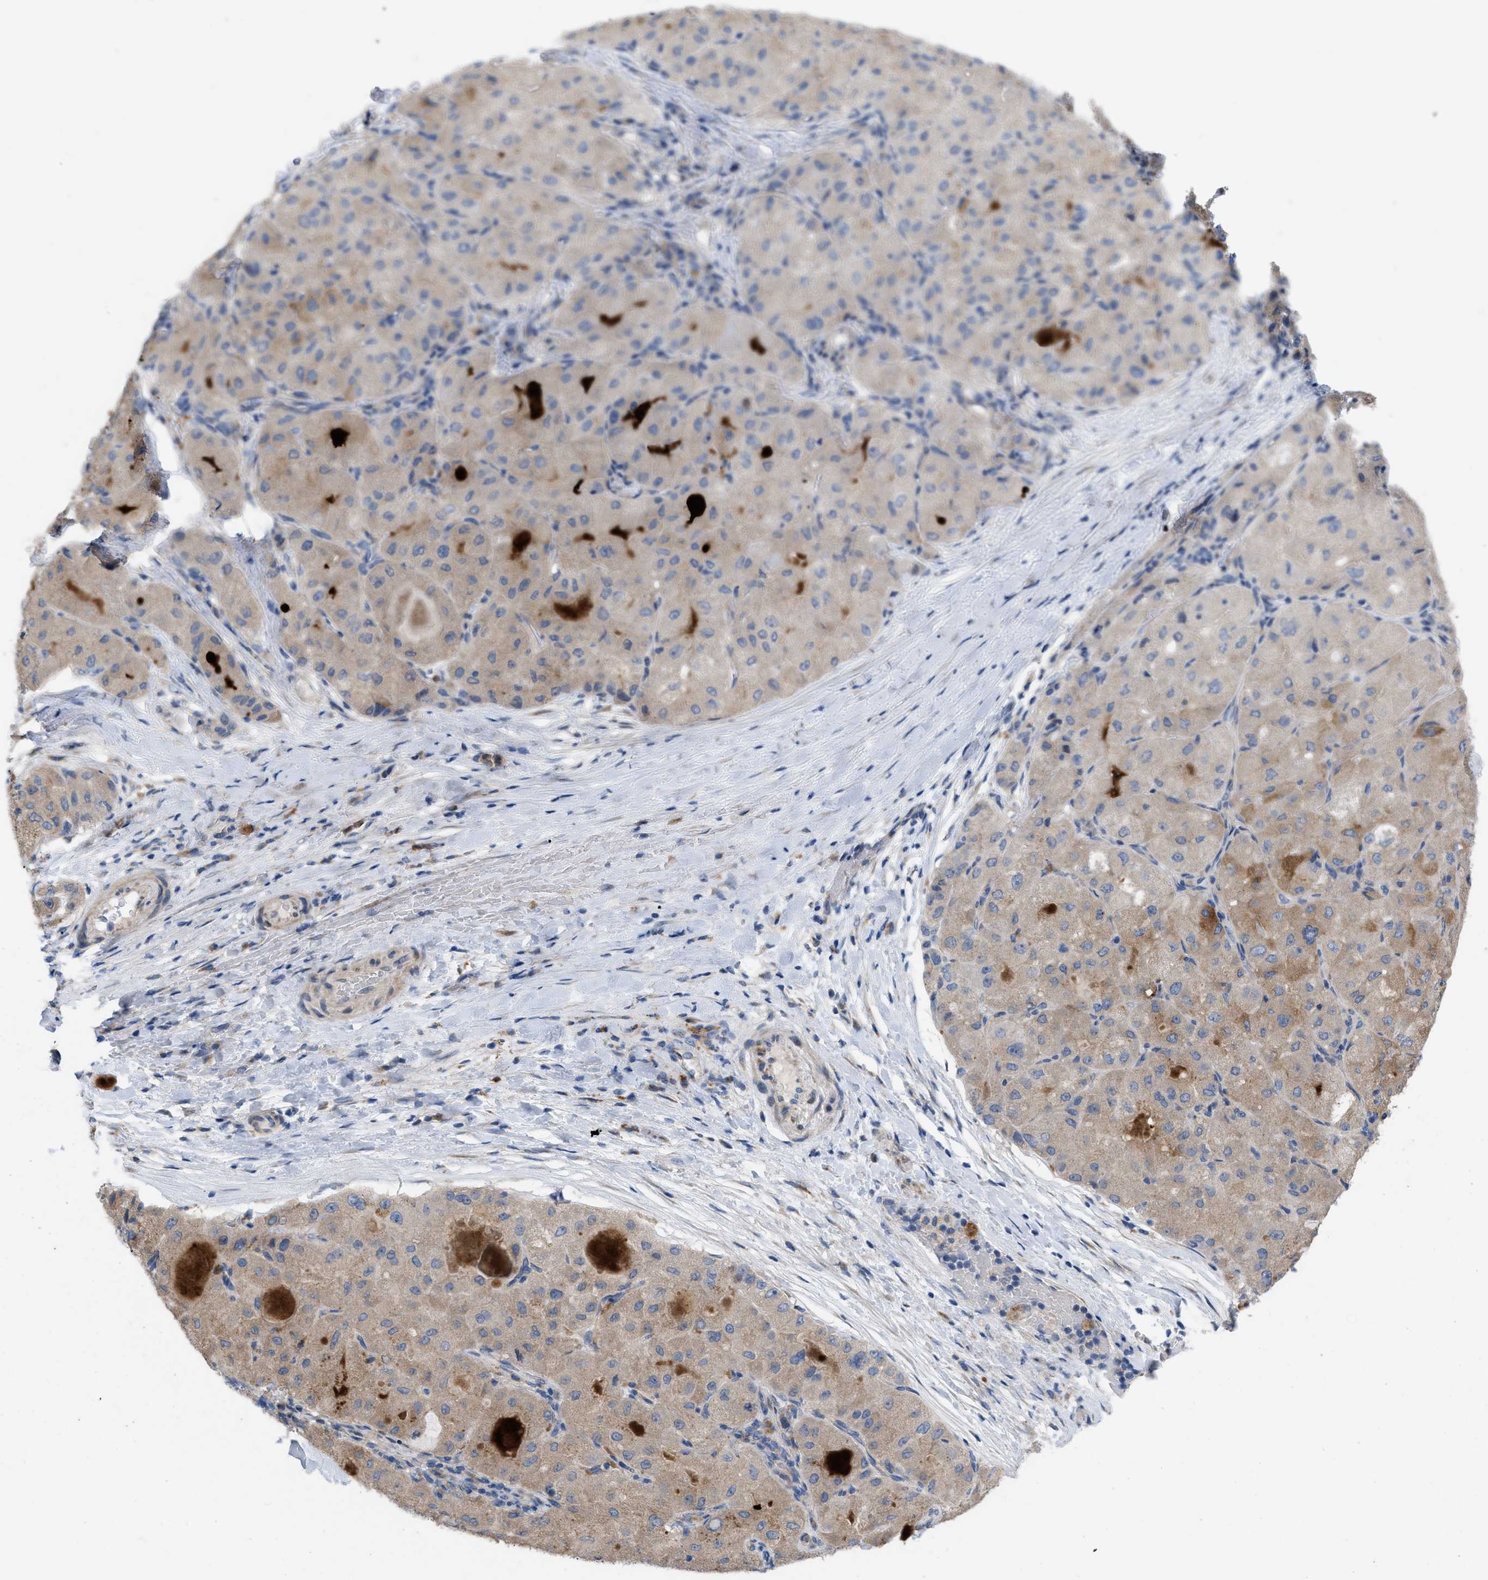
{"staining": {"intensity": "weak", "quantity": "25%-75%", "location": "cytoplasmic/membranous"}, "tissue": "liver cancer", "cell_type": "Tumor cells", "image_type": "cancer", "snomed": [{"axis": "morphology", "description": "Carcinoma, Hepatocellular, NOS"}, {"axis": "topography", "description": "Liver"}], "caption": "A histopathology image of human liver hepatocellular carcinoma stained for a protein reveals weak cytoplasmic/membranous brown staining in tumor cells. (DAB (3,3'-diaminobenzidine) IHC with brightfield microscopy, high magnification).", "gene": "PLPPR5", "patient": {"sex": "male", "age": 80}}